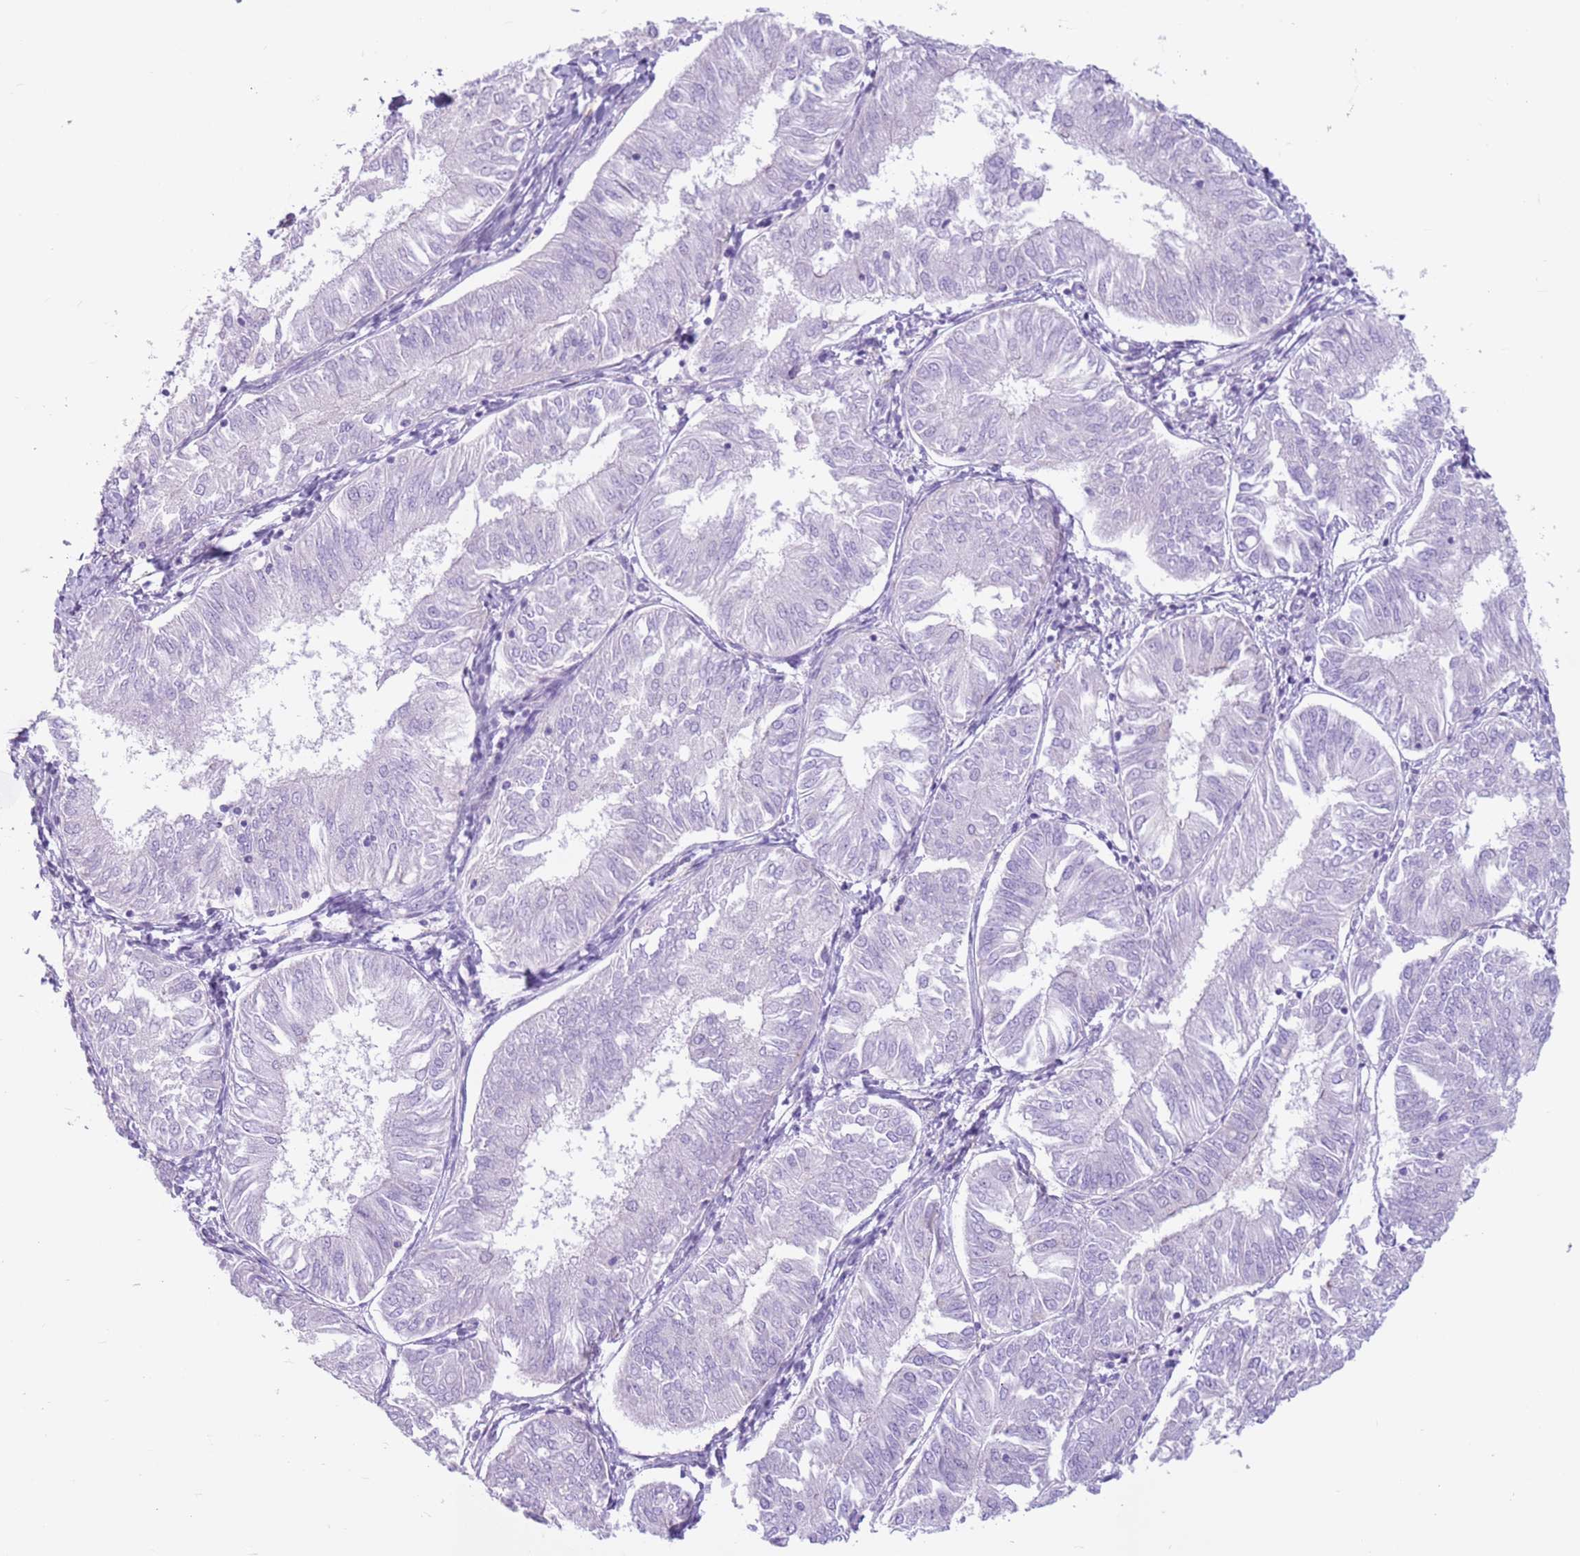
{"staining": {"intensity": "negative", "quantity": "none", "location": "none"}, "tissue": "endometrial cancer", "cell_type": "Tumor cells", "image_type": "cancer", "snomed": [{"axis": "morphology", "description": "Adenocarcinoma, NOS"}, {"axis": "topography", "description": "Endometrium"}], "caption": "This is an immunohistochemistry (IHC) micrograph of human adenocarcinoma (endometrial). There is no staining in tumor cells.", "gene": "SNX6", "patient": {"sex": "female", "age": 58}}